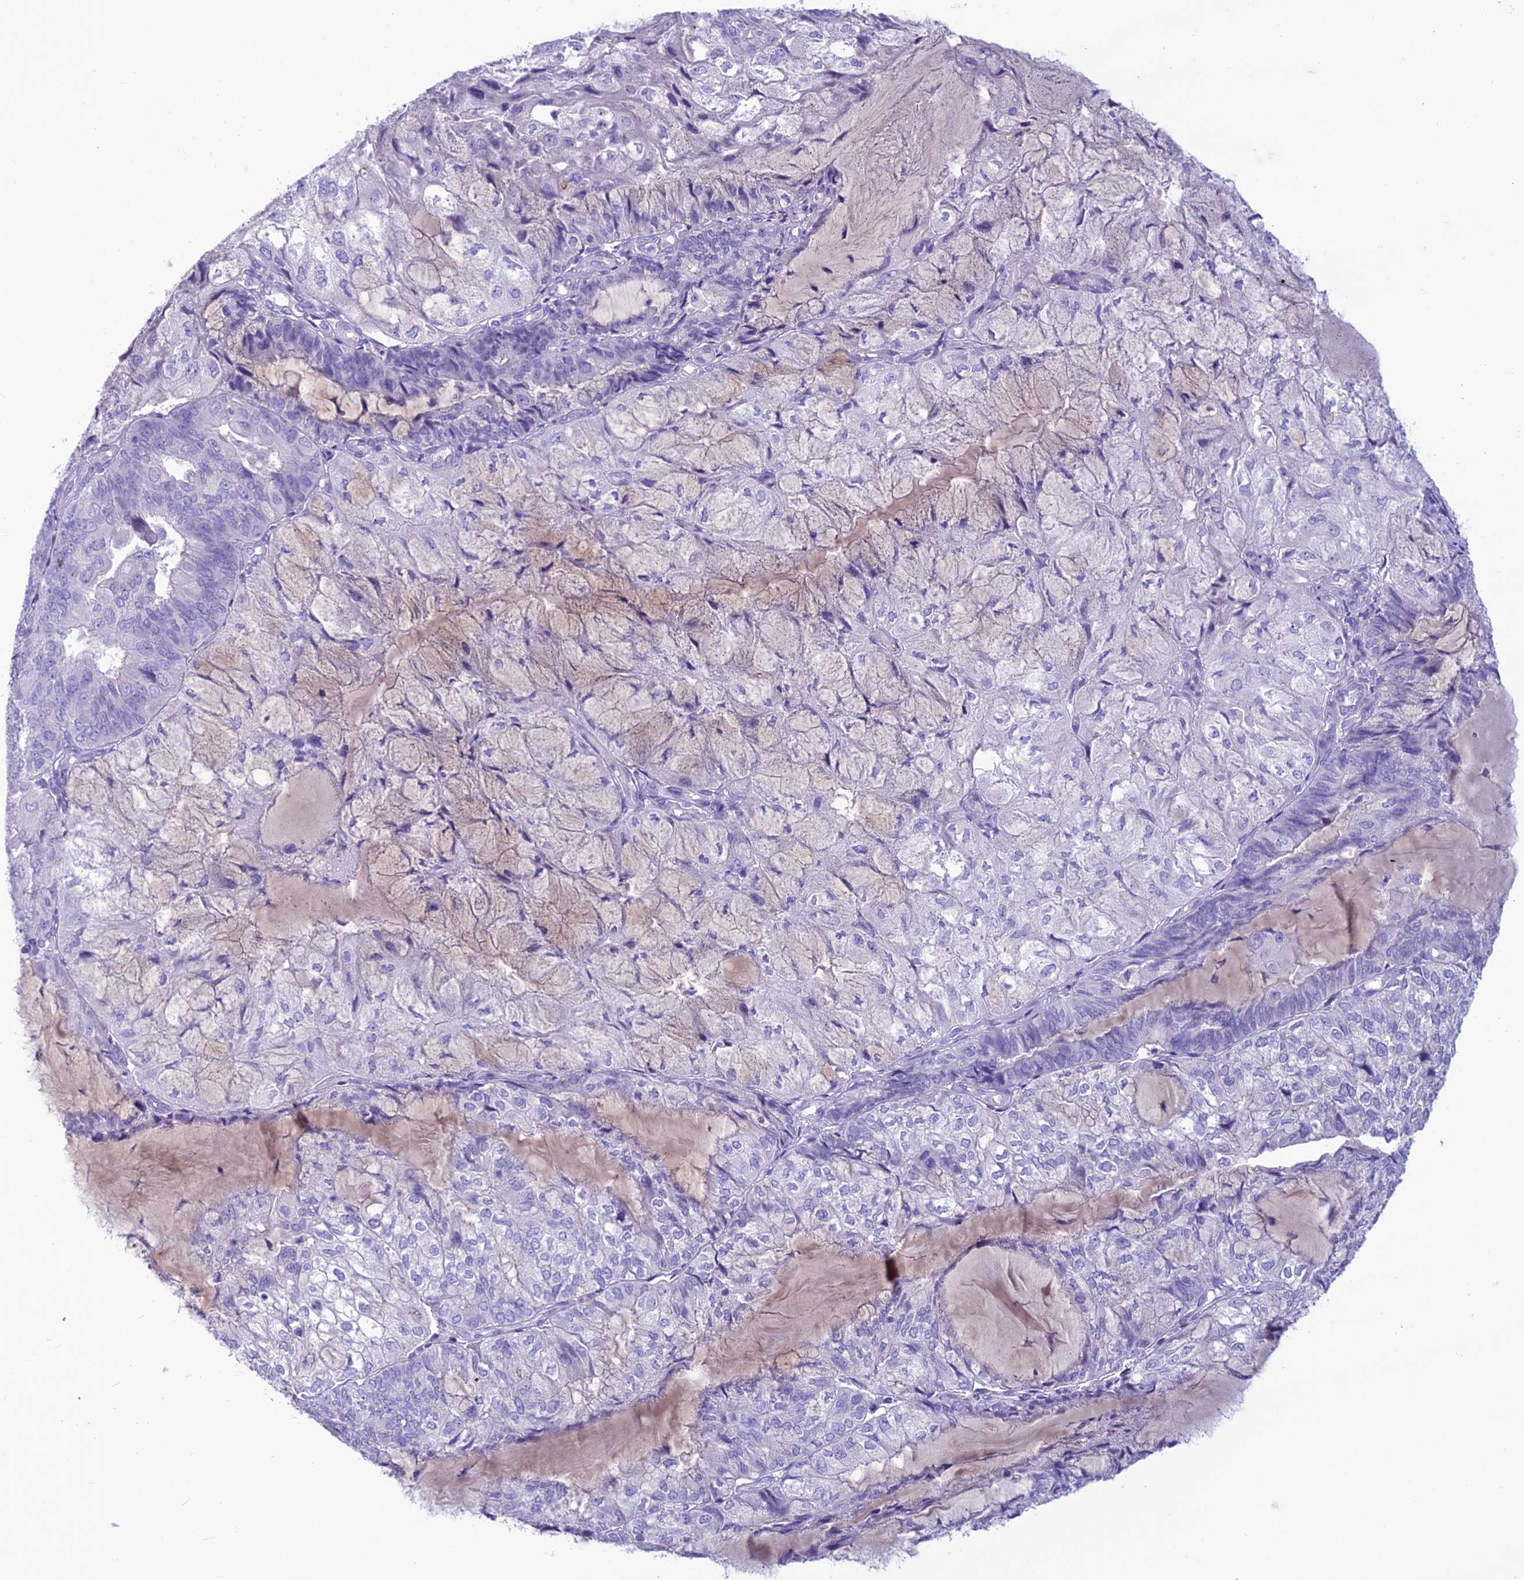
{"staining": {"intensity": "negative", "quantity": "none", "location": "none"}, "tissue": "endometrial cancer", "cell_type": "Tumor cells", "image_type": "cancer", "snomed": [{"axis": "morphology", "description": "Adenocarcinoma, NOS"}, {"axis": "topography", "description": "Endometrium"}], "caption": "A micrograph of human endometrial cancer is negative for staining in tumor cells.", "gene": "IFT172", "patient": {"sex": "female", "age": 81}}